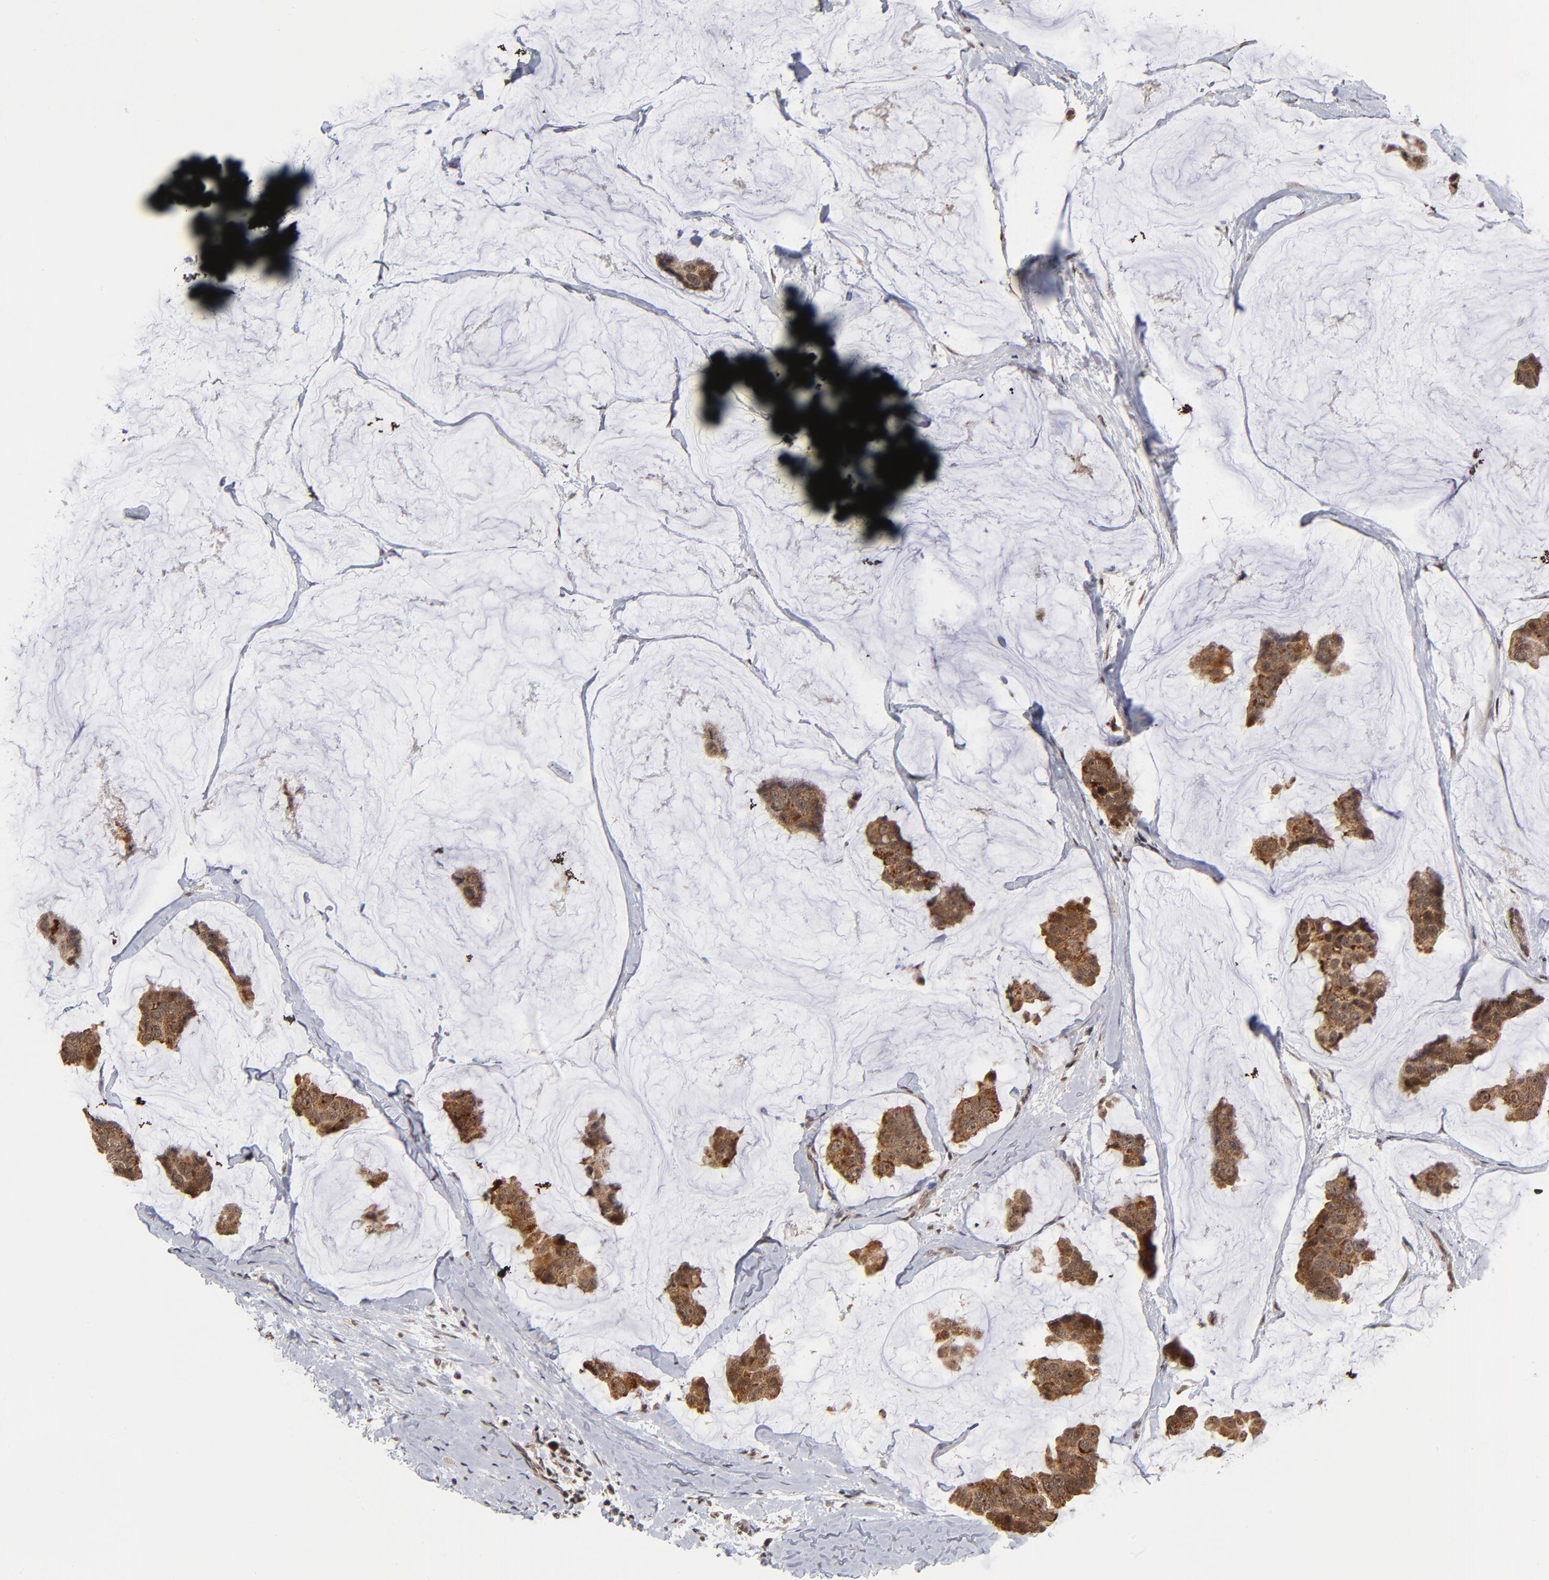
{"staining": {"intensity": "moderate", "quantity": ">75%", "location": "cytoplasmic/membranous,nuclear"}, "tissue": "breast cancer", "cell_type": "Tumor cells", "image_type": "cancer", "snomed": [{"axis": "morphology", "description": "Normal tissue, NOS"}, {"axis": "morphology", "description": "Duct carcinoma"}, {"axis": "topography", "description": "Breast"}], "caption": "This is an image of immunohistochemistry (IHC) staining of breast intraductal carcinoma, which shows moderate staining in the cytoplasmic/membranous and nuclear of tumor cells.", "gene": "ZNF419", "patient": {"sex": "female", "age": 50}}